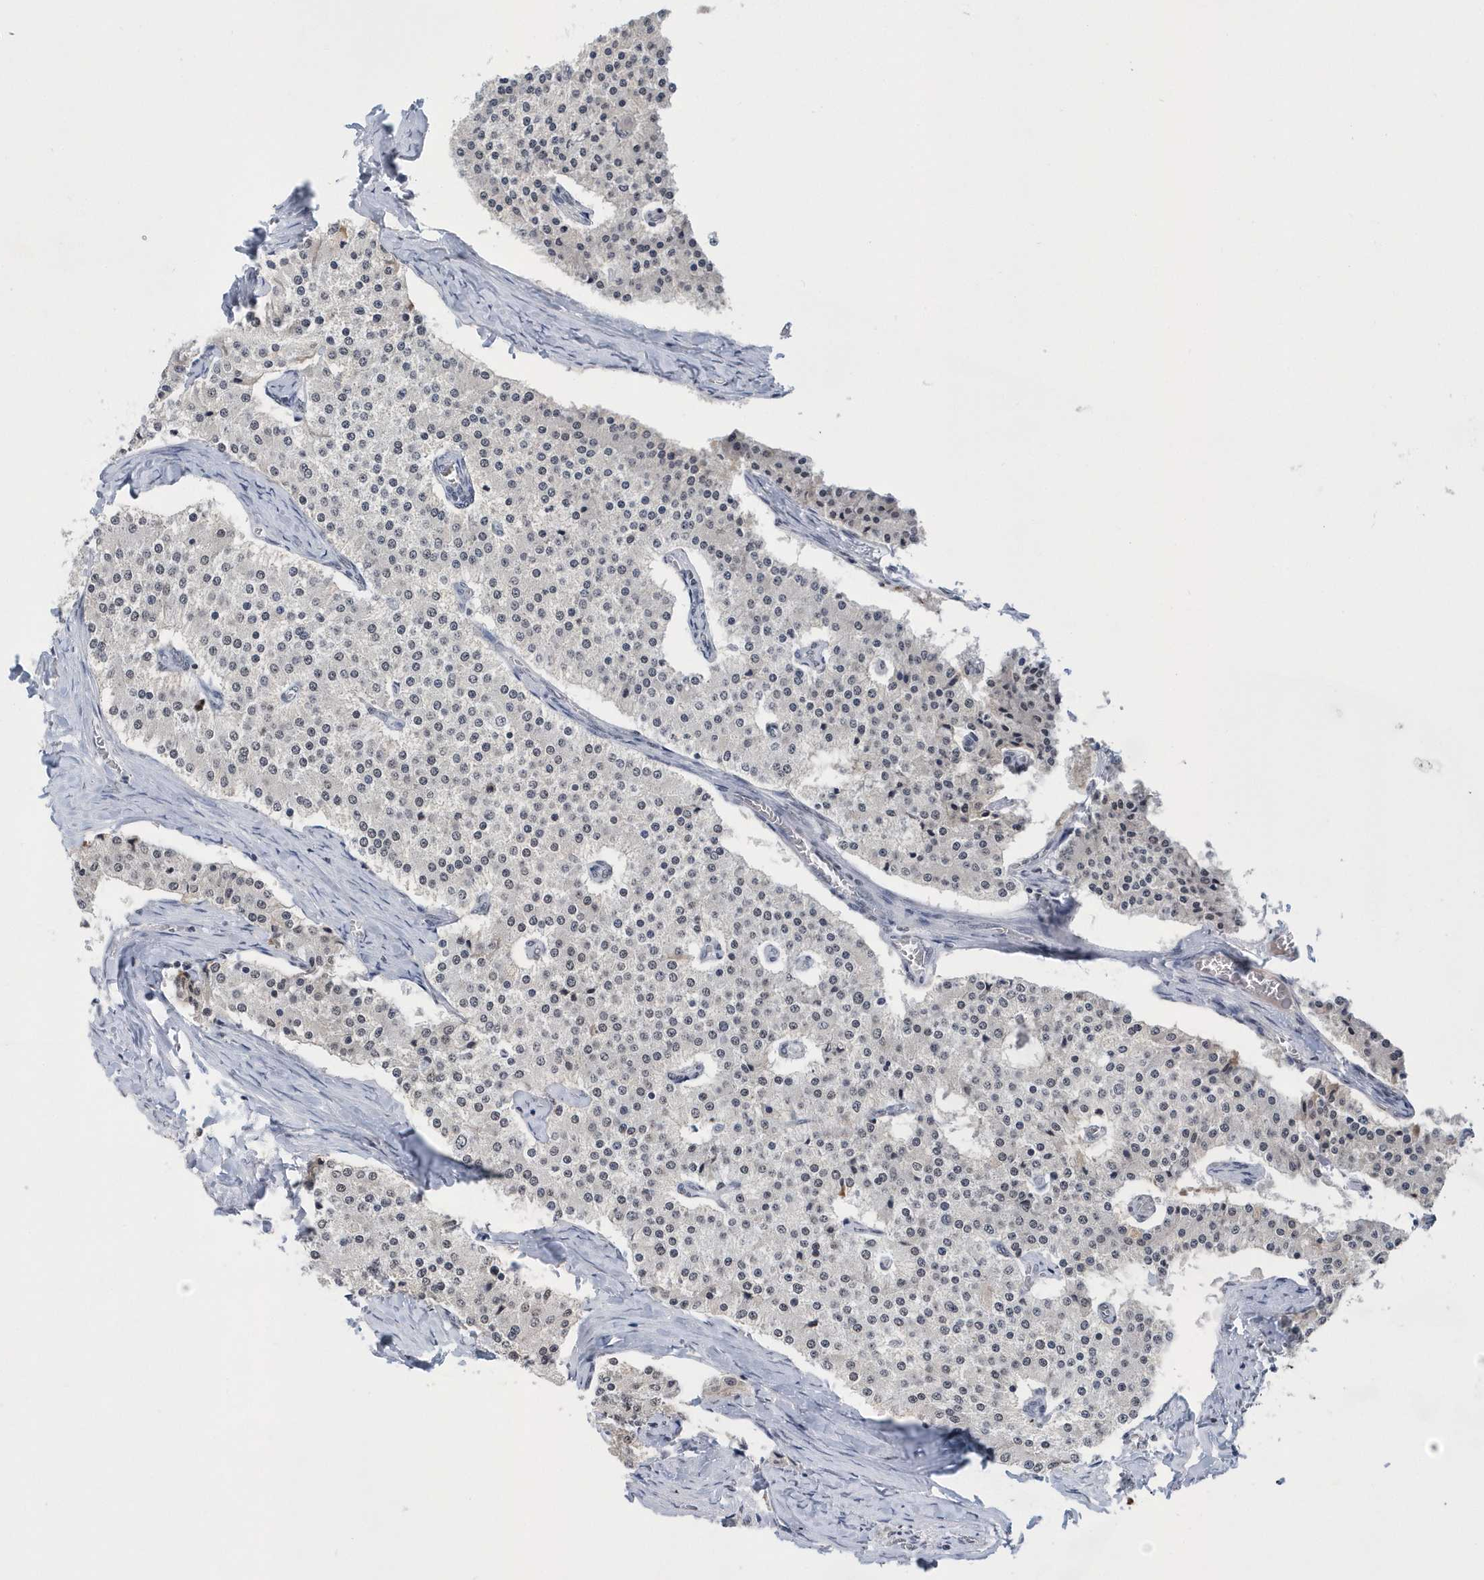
{"staining": {"intensity": "negative", "quantity": "none", "location": "none"}, "tissue": "carcinoid", "cell_type": "Tumor cells", "image_type": "cancer", "snomed": [{"axis": "morphology", "description": "Carcinoid, malignant, NOS"}, {"axis": "topography", "description": "Colon"}], "caption": "Tumor cells are negative for brown protein staining in carcinoid.", "gene": "VWA5B2", "patient": {"sex": "female", "age": 52}}